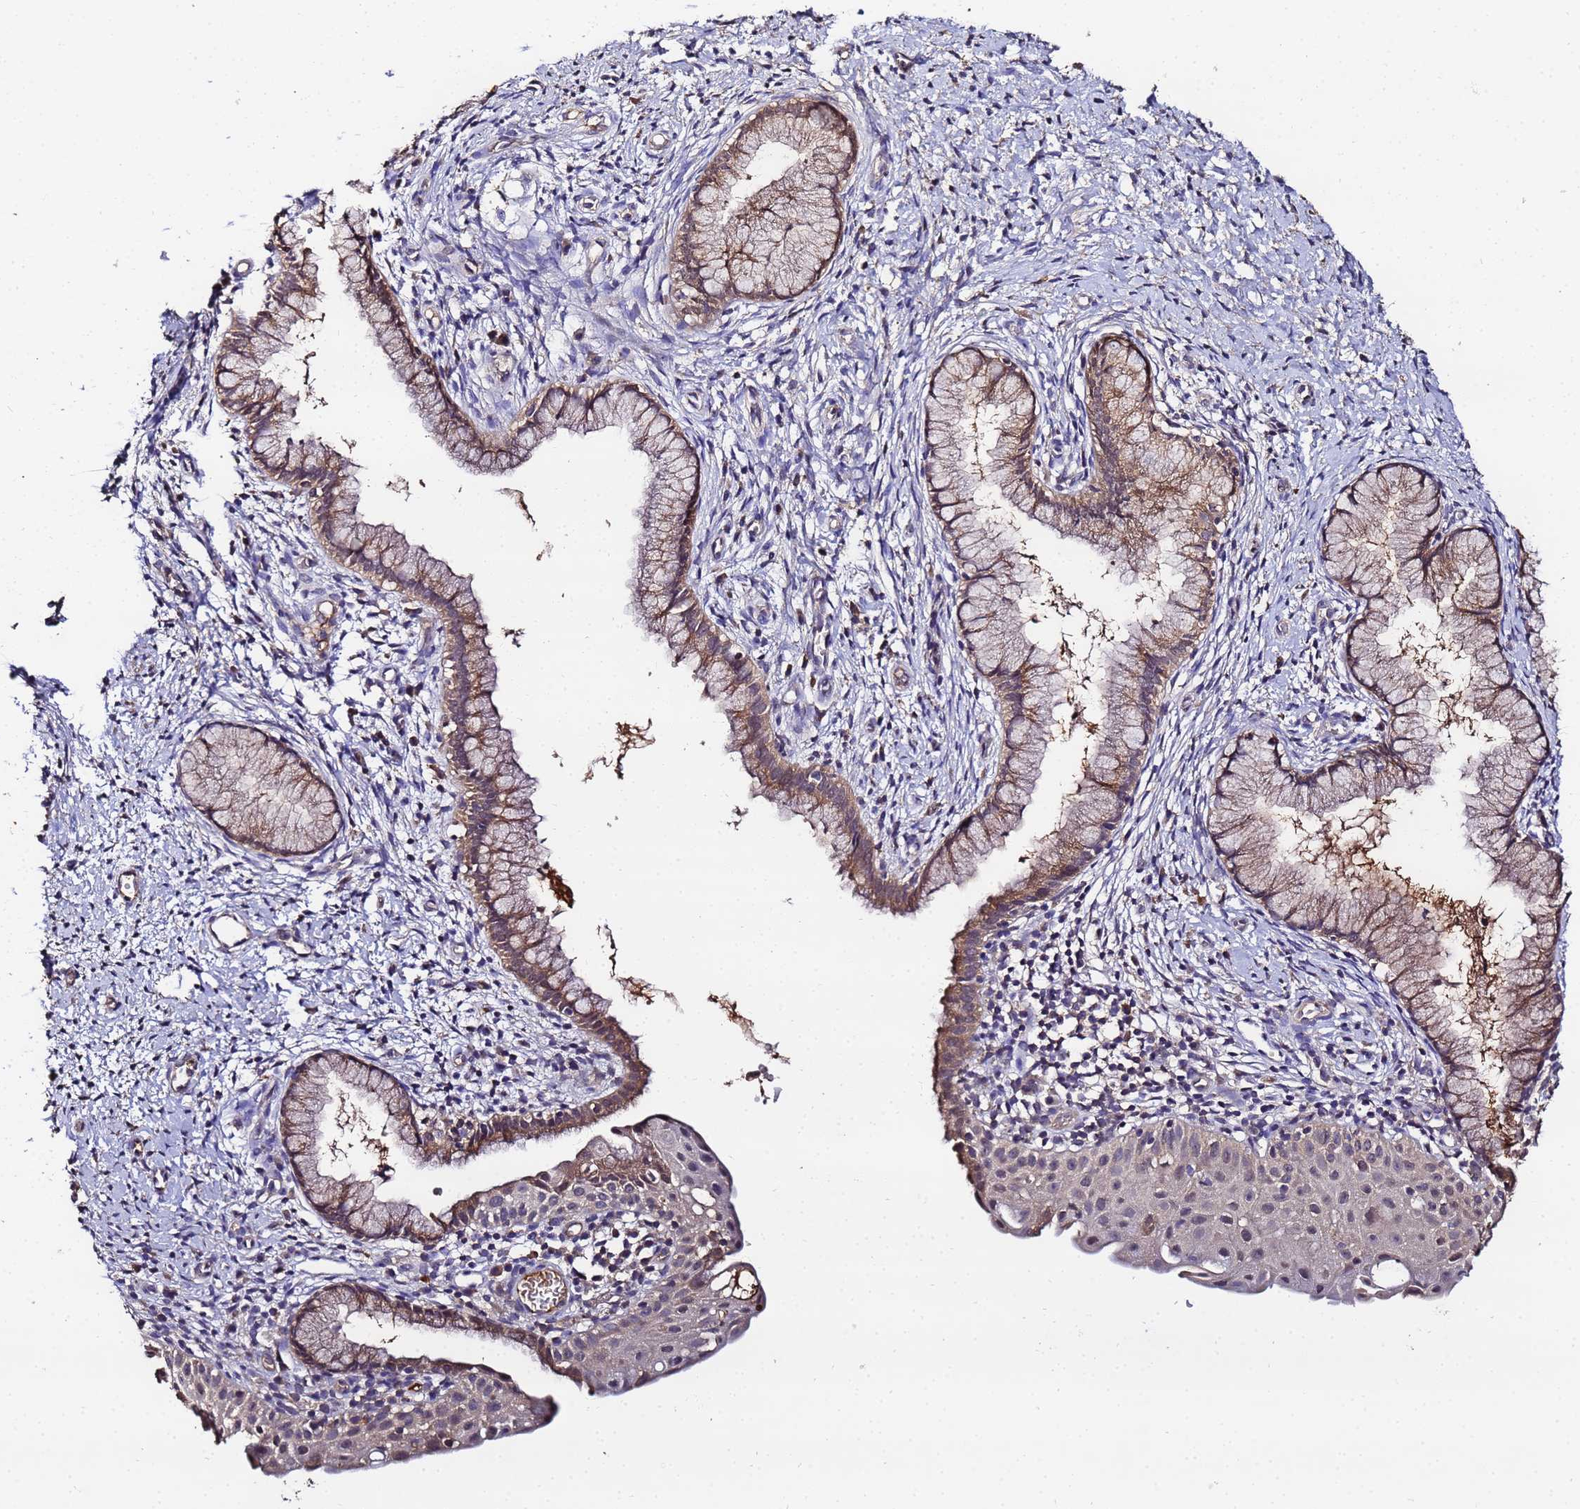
{"staining": {"intensity": "moderate", "quantity": ">75%", "location": "cytoplasmic/membranous"}, "tissue": "cervix", "cell_type": "Glandular cells", "image_type": "normal", "snomed": [{"axis": "morphology", "description": "Normal tissue, NOS"}, {"axis": "topography", "description": "Cervix"}], "caption": "Immunohistochemical staining of benign human cervix demonstrates medium levels of moderate cytoplasmic/membranous expression in about >75% of glandular cells.", "gene": "MTERF1", "patient": {"sex": "female", "age": 36}}